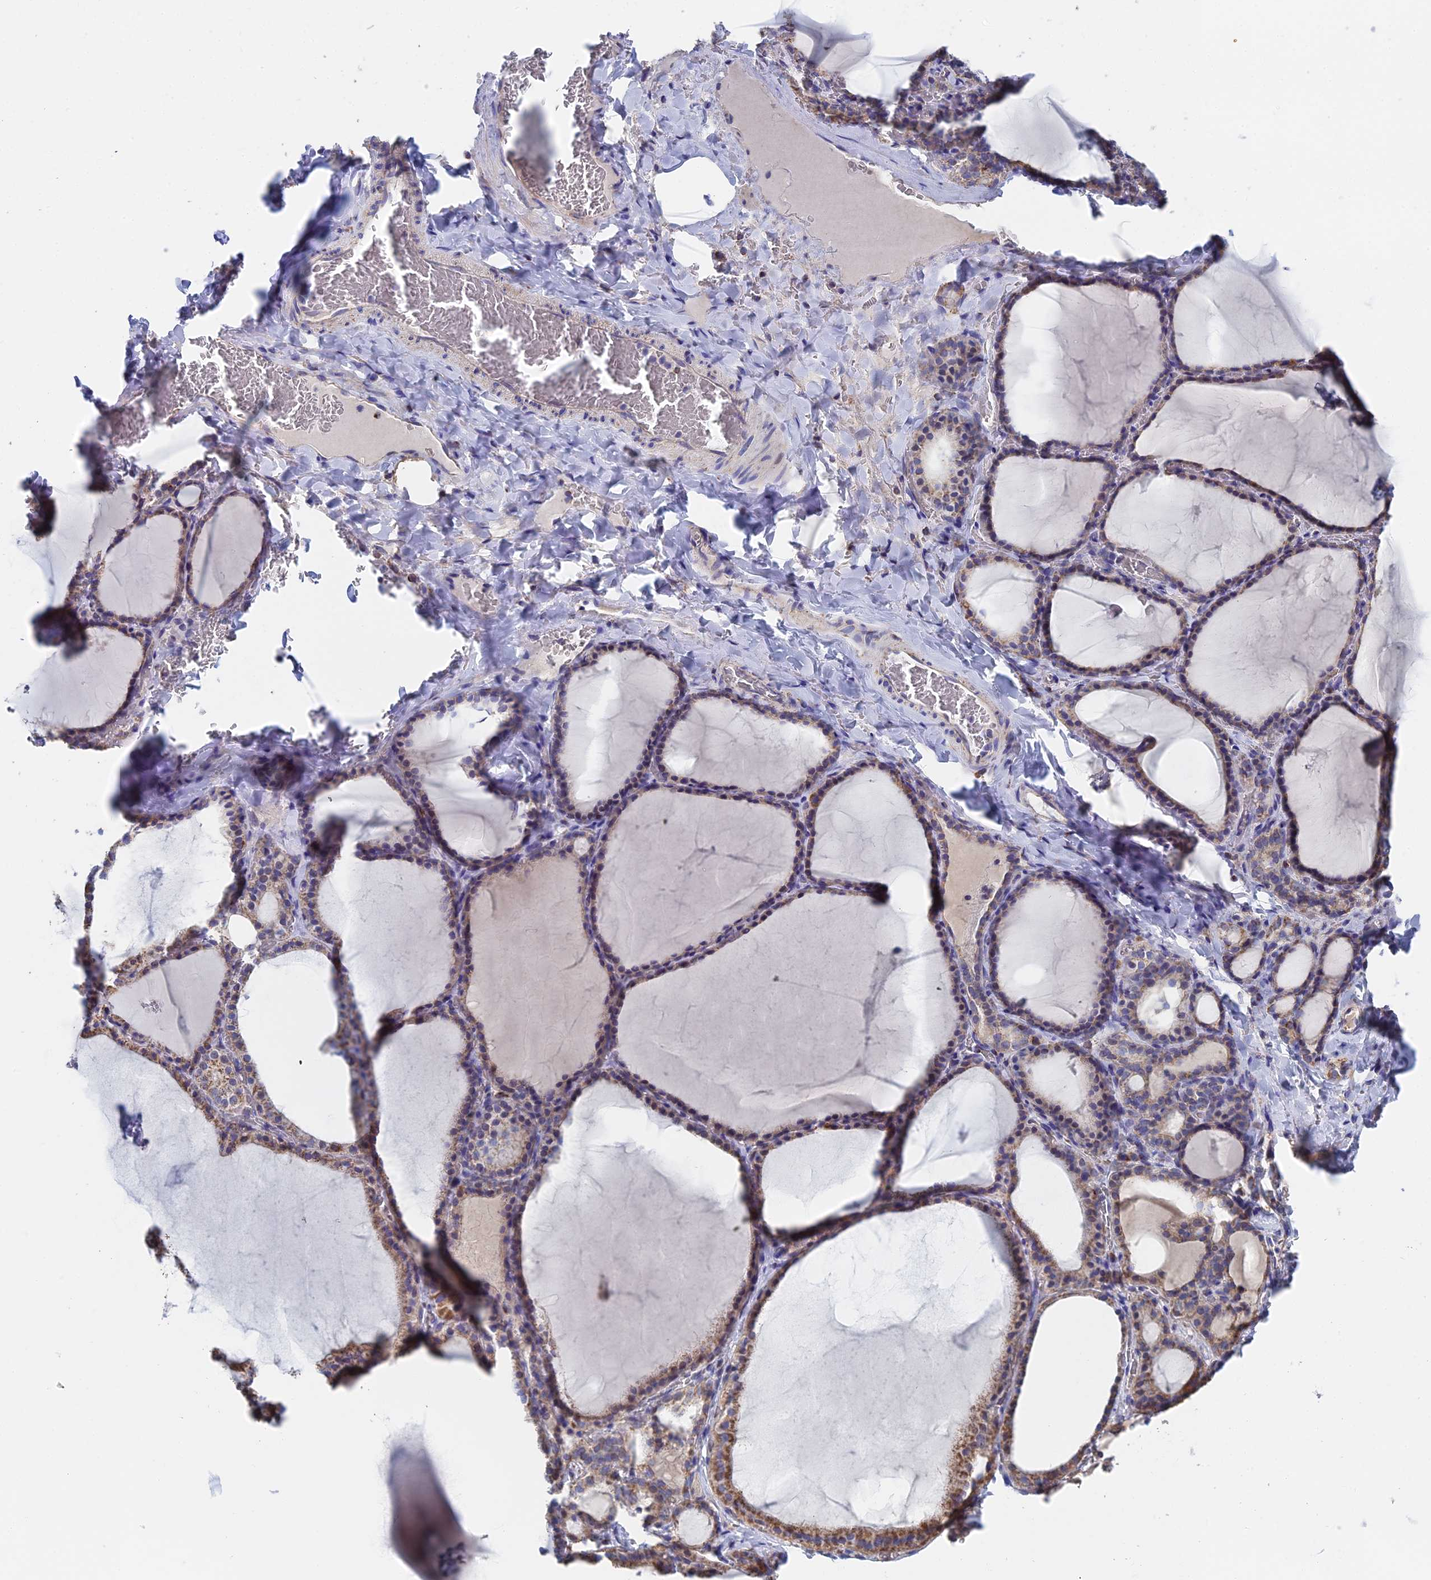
{"staining": {"intensity": "moderate", "quantity": "25%-75%", "location": "cytoplasmic/membranous"}, "tissue": "thyroid gland", "cell_type": "Glandular cells", "image_type": "normal", "snomed": [{"axis": "morphology", "description": "Normal tissue, NOS"}, {"axis": "topography", "description": "Thyroid gland"}], "caption": "Brown immunohistochemical staining in unremarkable thyroid gland shows moderate cytoplasmic/membranous staining in approximately 25%-75% of glandular cells. (DAB IHC, brown staining for protein, blue staining for nuclei).", "gene": "SPOCK2", "patient": {"sex": "female", "age": 39}}